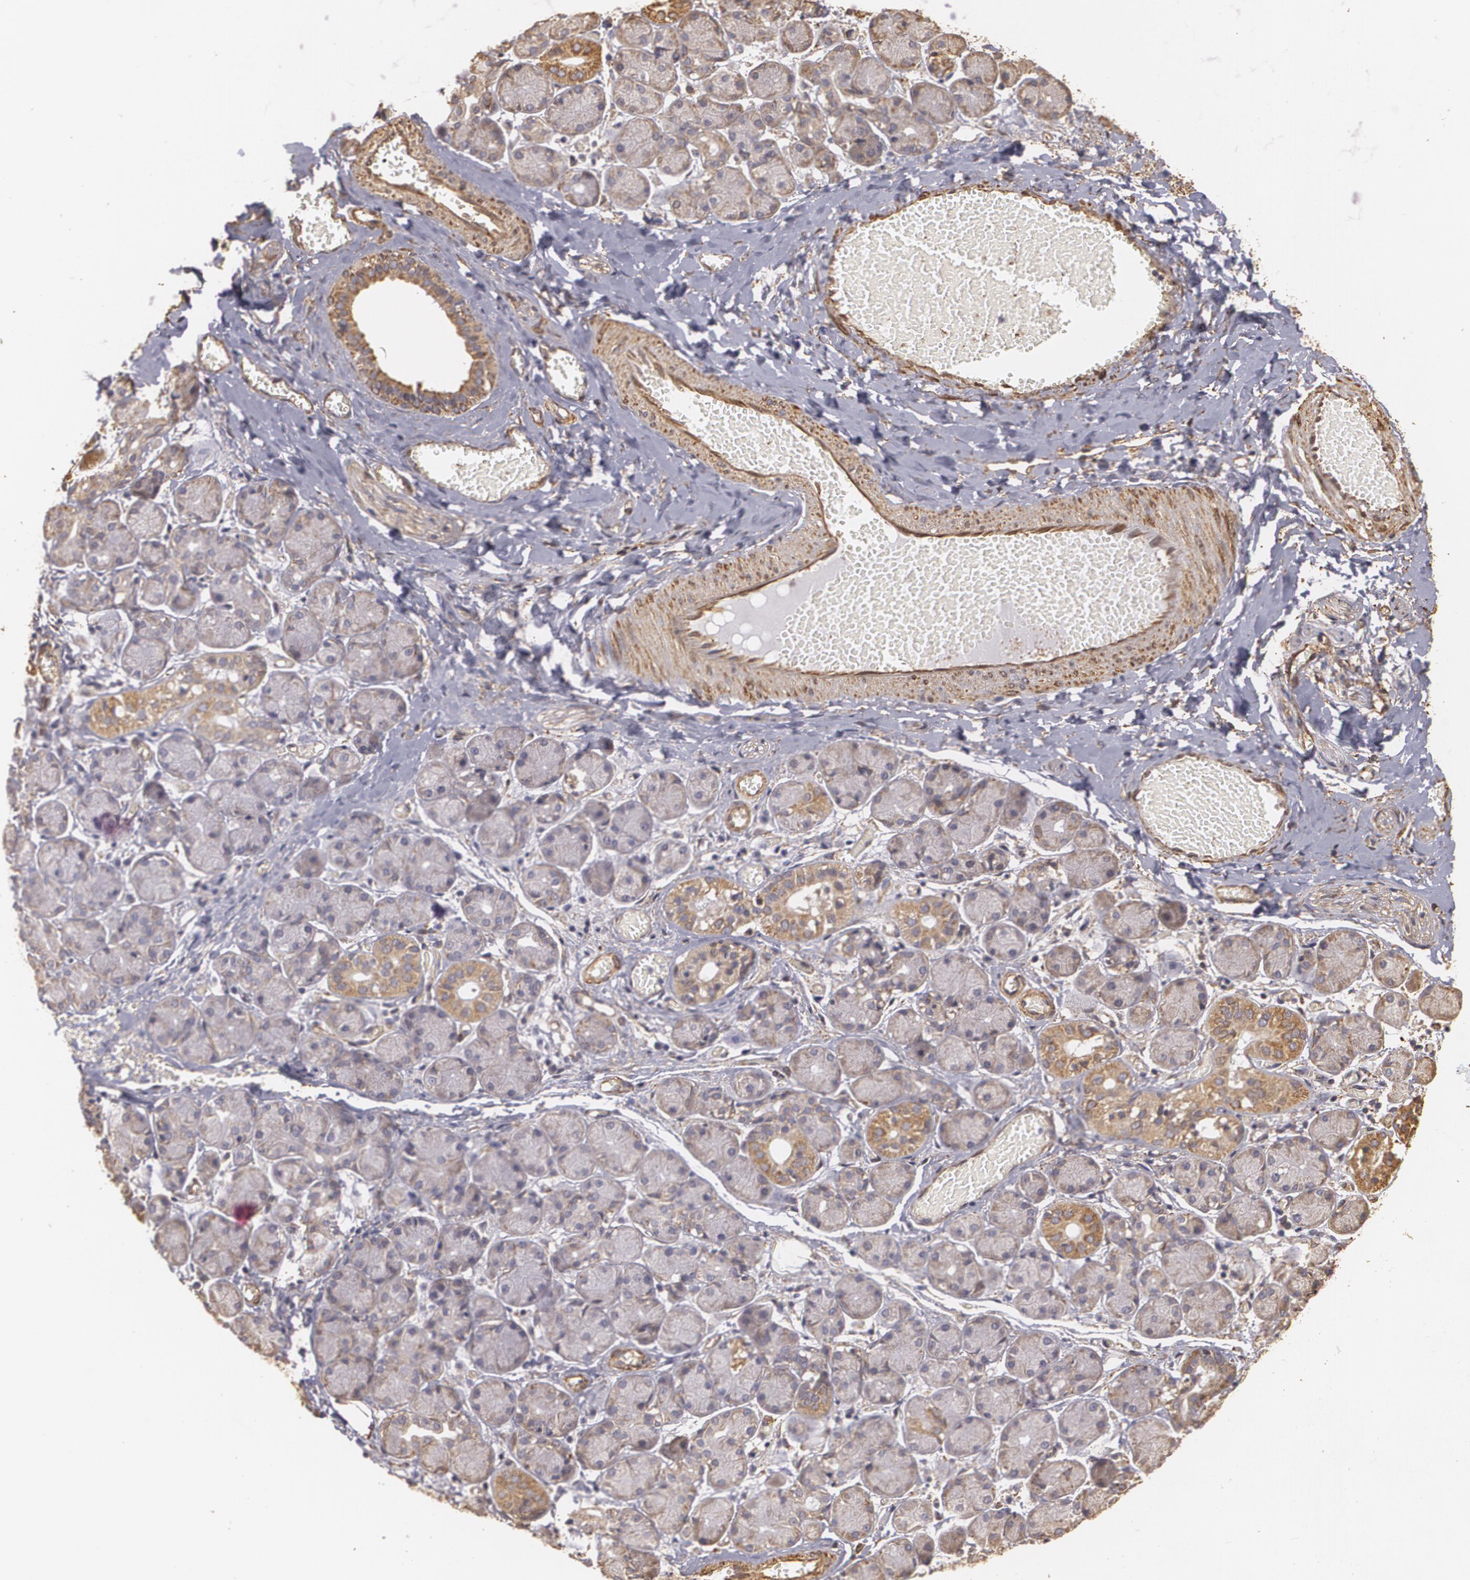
{"staining": {"intensity": "moderate", "quantity": "25%-75%", "location": "cytoplasmic/membranous"}, "tissue": "salivary gland", "cell_type": "Glandular cells", "image_type": "normal", "snomed": [{"axis": "morphology", "description": "Normal tissue, NOS"}, {"axis": "topography", "description": "Salivary gland"}], "caption": "Immunohistochemistry of normal salivary gland exhibits medium levels of moderate cytoplasmic/membranous positivity in about 25%-75% of glandular cells.", "gene": "CYB5R3", "patient": {"sex": "female", "age": 24}}